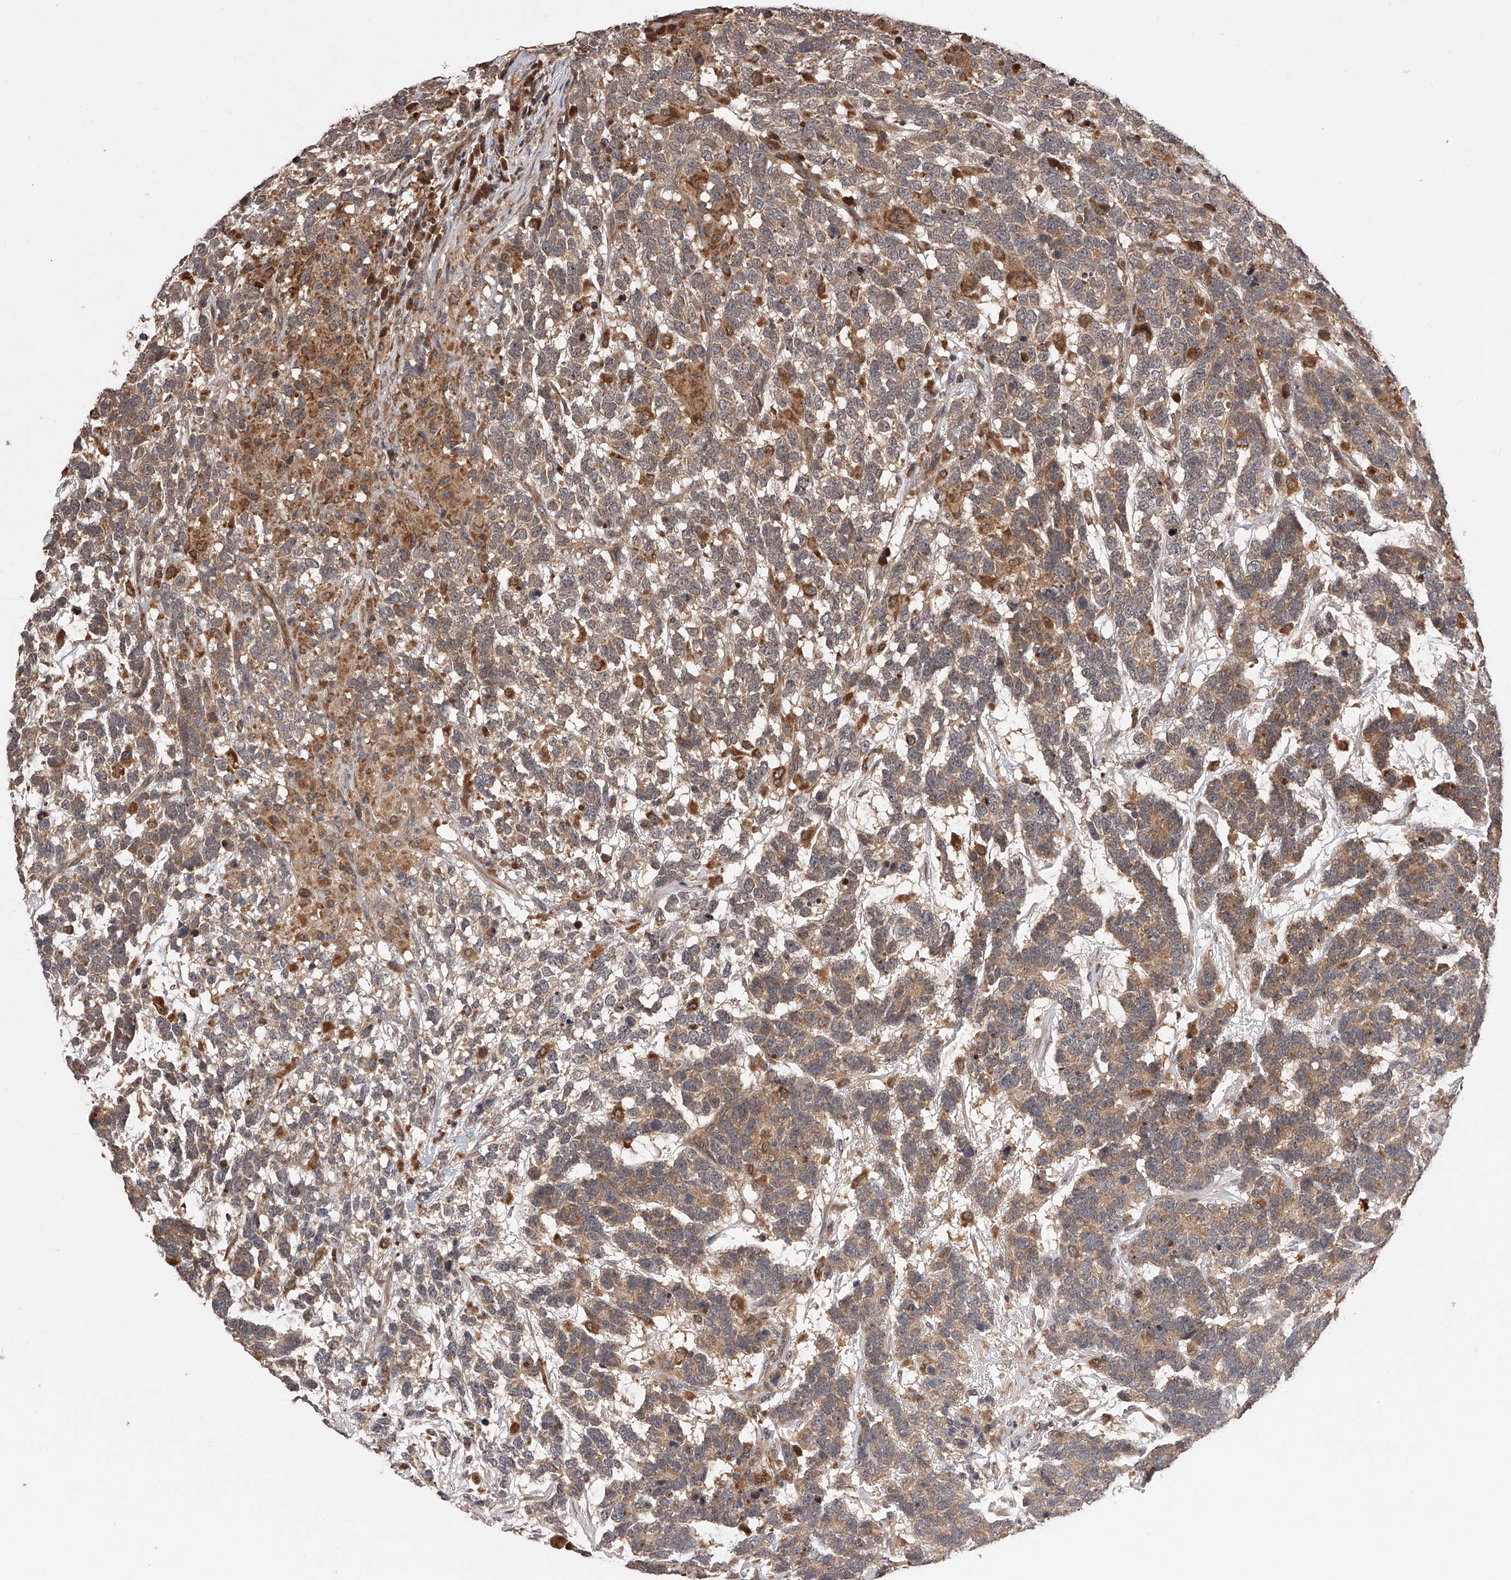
{"staining": {"intensity": "moderate", "quantity": ">75%", "location": "cytoplasmic/membranous"}, "tissue": "testis cancer", "cell_type": "Tumor cells", "image_type": "cancer", "snomed": [{"axis": "morphology", "description": "Carcinoma, Embryonal, NOS"}, {"axis": "topography", "description": "Testis"}], "caption": "Brown immunohistochemical staining in human testis cancer displays moderate cytoplasmic/membranous positivity in approximately >75% of tumor cells. The staining was performed using DAB (3,3'-diaminobenzidine), with brown indicating positive protein expression. Nuclei are stained blue with hematoxylin.", "gene": "GMDS", "patient": {"sex": "male", "age": 26}}